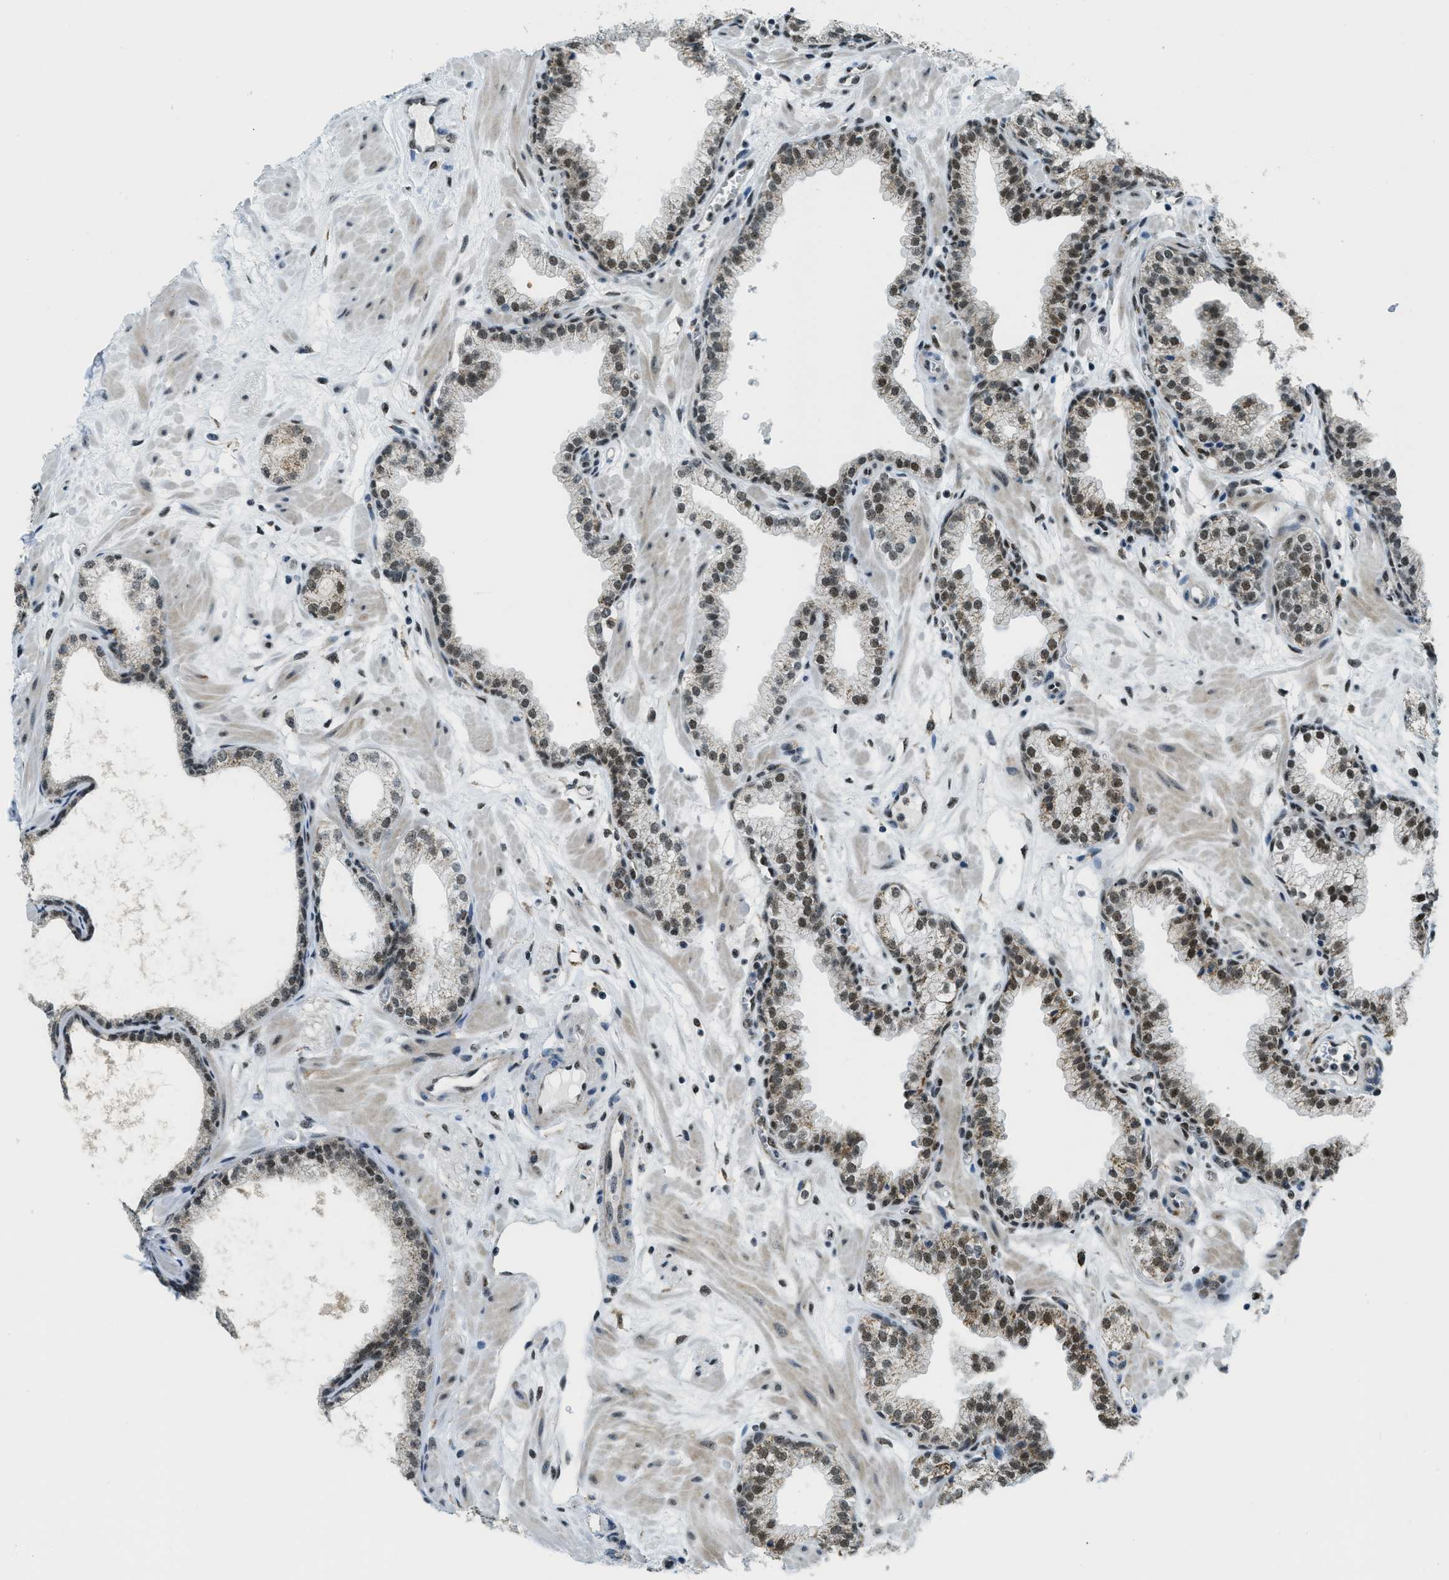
{"staining": {"intensity": "strong", "quantity": ">75%", "location": "cytoplasmic/membranous,nuclear"}, "tissue": "prostate", "cell_type": "Glandular cells", "image_type": "normal", "snomed": [{"axis": "morphology", "description": "Normal tissue, NOS"}, {"axis": "morphology", "description": "Urothelial carcinoma, Low grade"}, {"axis": "topography", "description": "Urinary bladder"}, {"axis": "topography", "description": "Prostate"}], "caption": "Approximately >75% of glandular cells in normal human prostate show strong cytoplasmic/membranous,nuclear protein staining as visualized by brown immunohistochemical staining.", "gene": "SP100", "patient": {"sex": "male", "age": 60}}